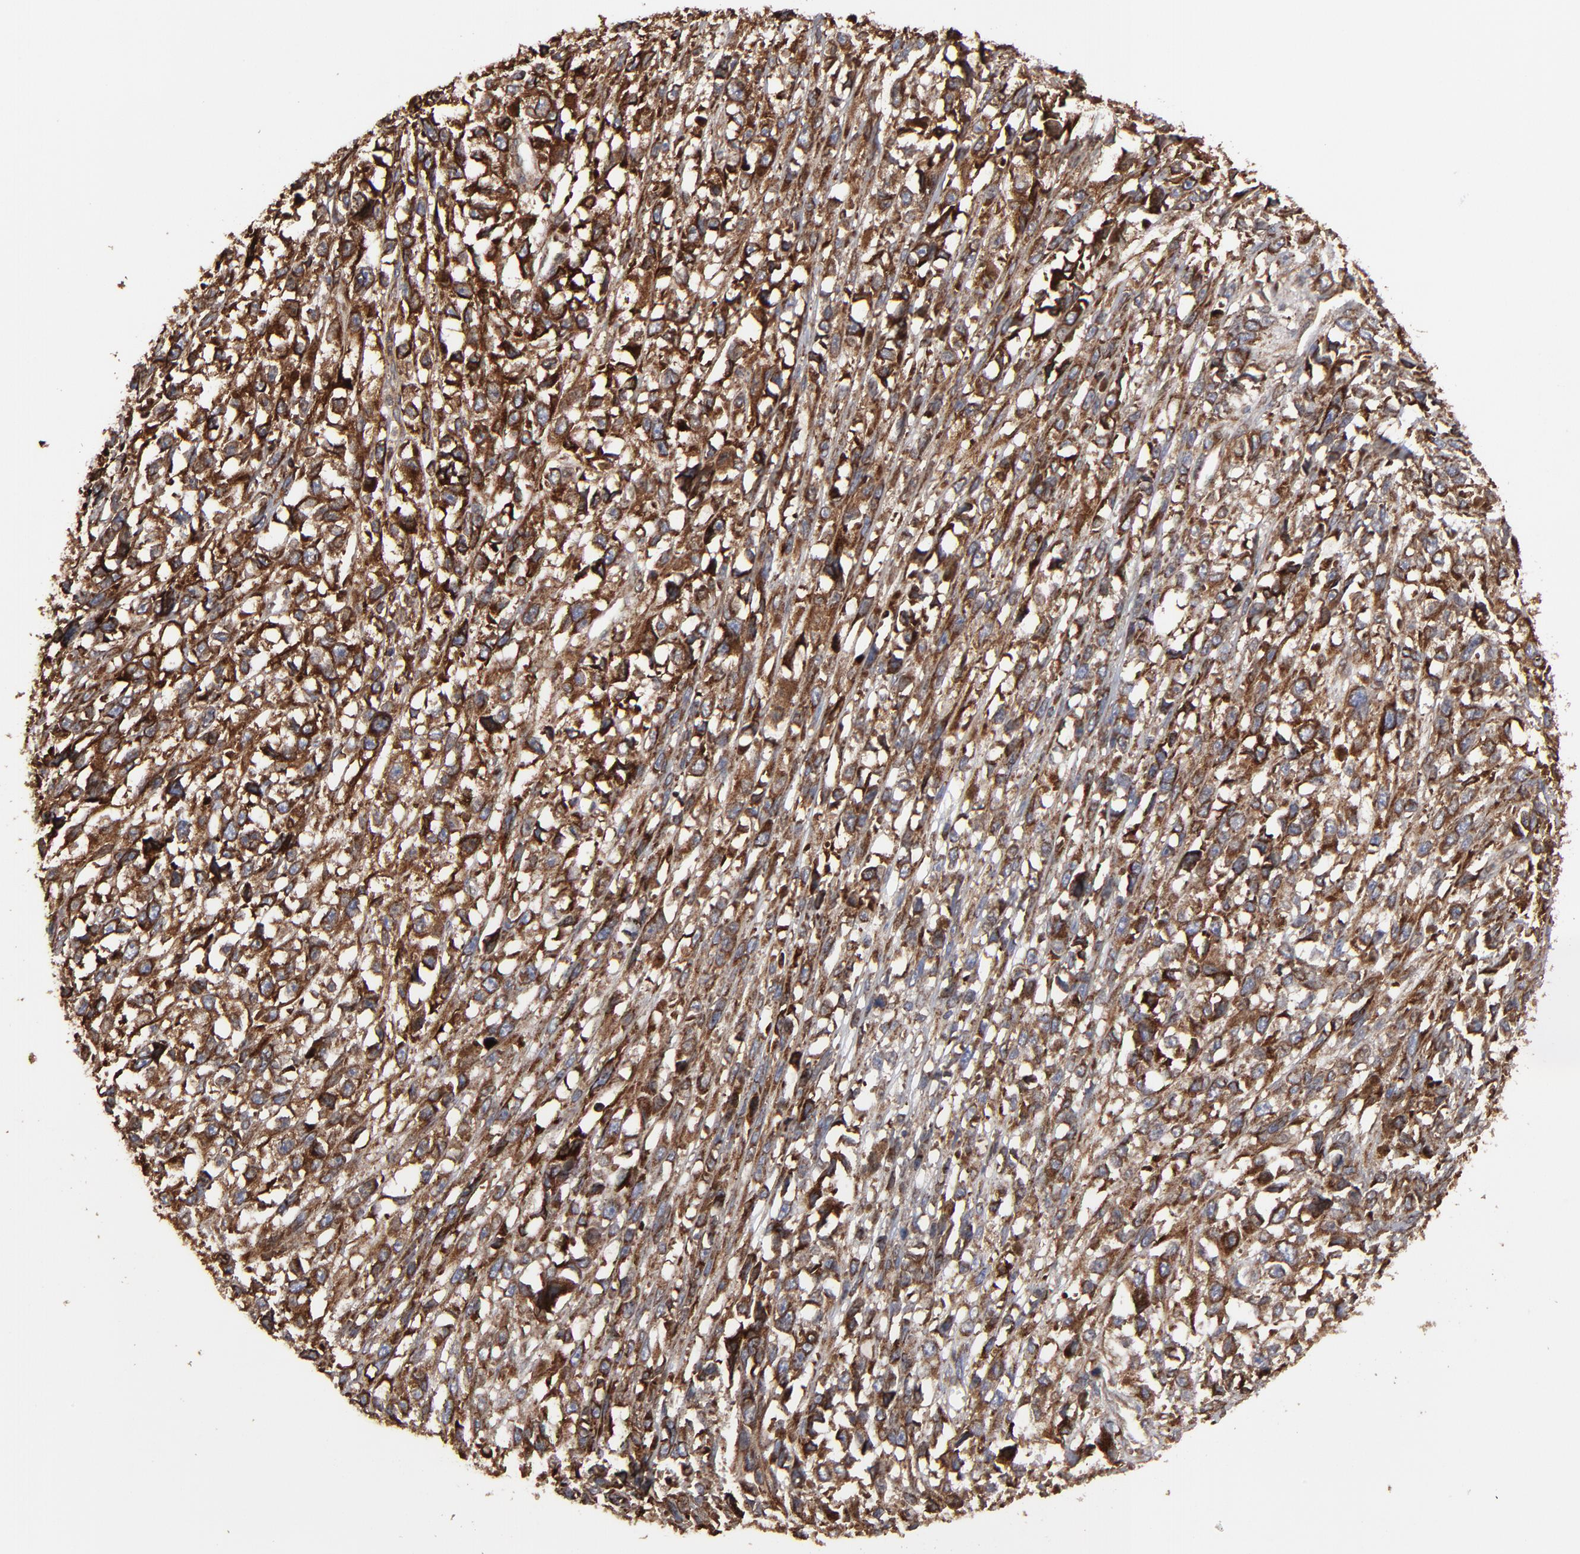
{"staining": {"intensity": "strong", "quantity": ">75%", "location": "cytoplasmic/membranous"}, "tissue": "melanoma", "cell_type": "Tumor cells", "image_type": "cancer", "snomed": [{"axis": "morphology", "description": "Malignant melanoma, Metastatic site"}, {"axis": "topography", "description": "Lymph node"}], "caption": "Malignant melanoma (metastatic site) stained with a brown dye displays strong cytoplasmic/membranous positive staining in approximately >75% of tumor cells.", "gene": "CNIH1", "patient": {"sex": "male", "age": 59}}